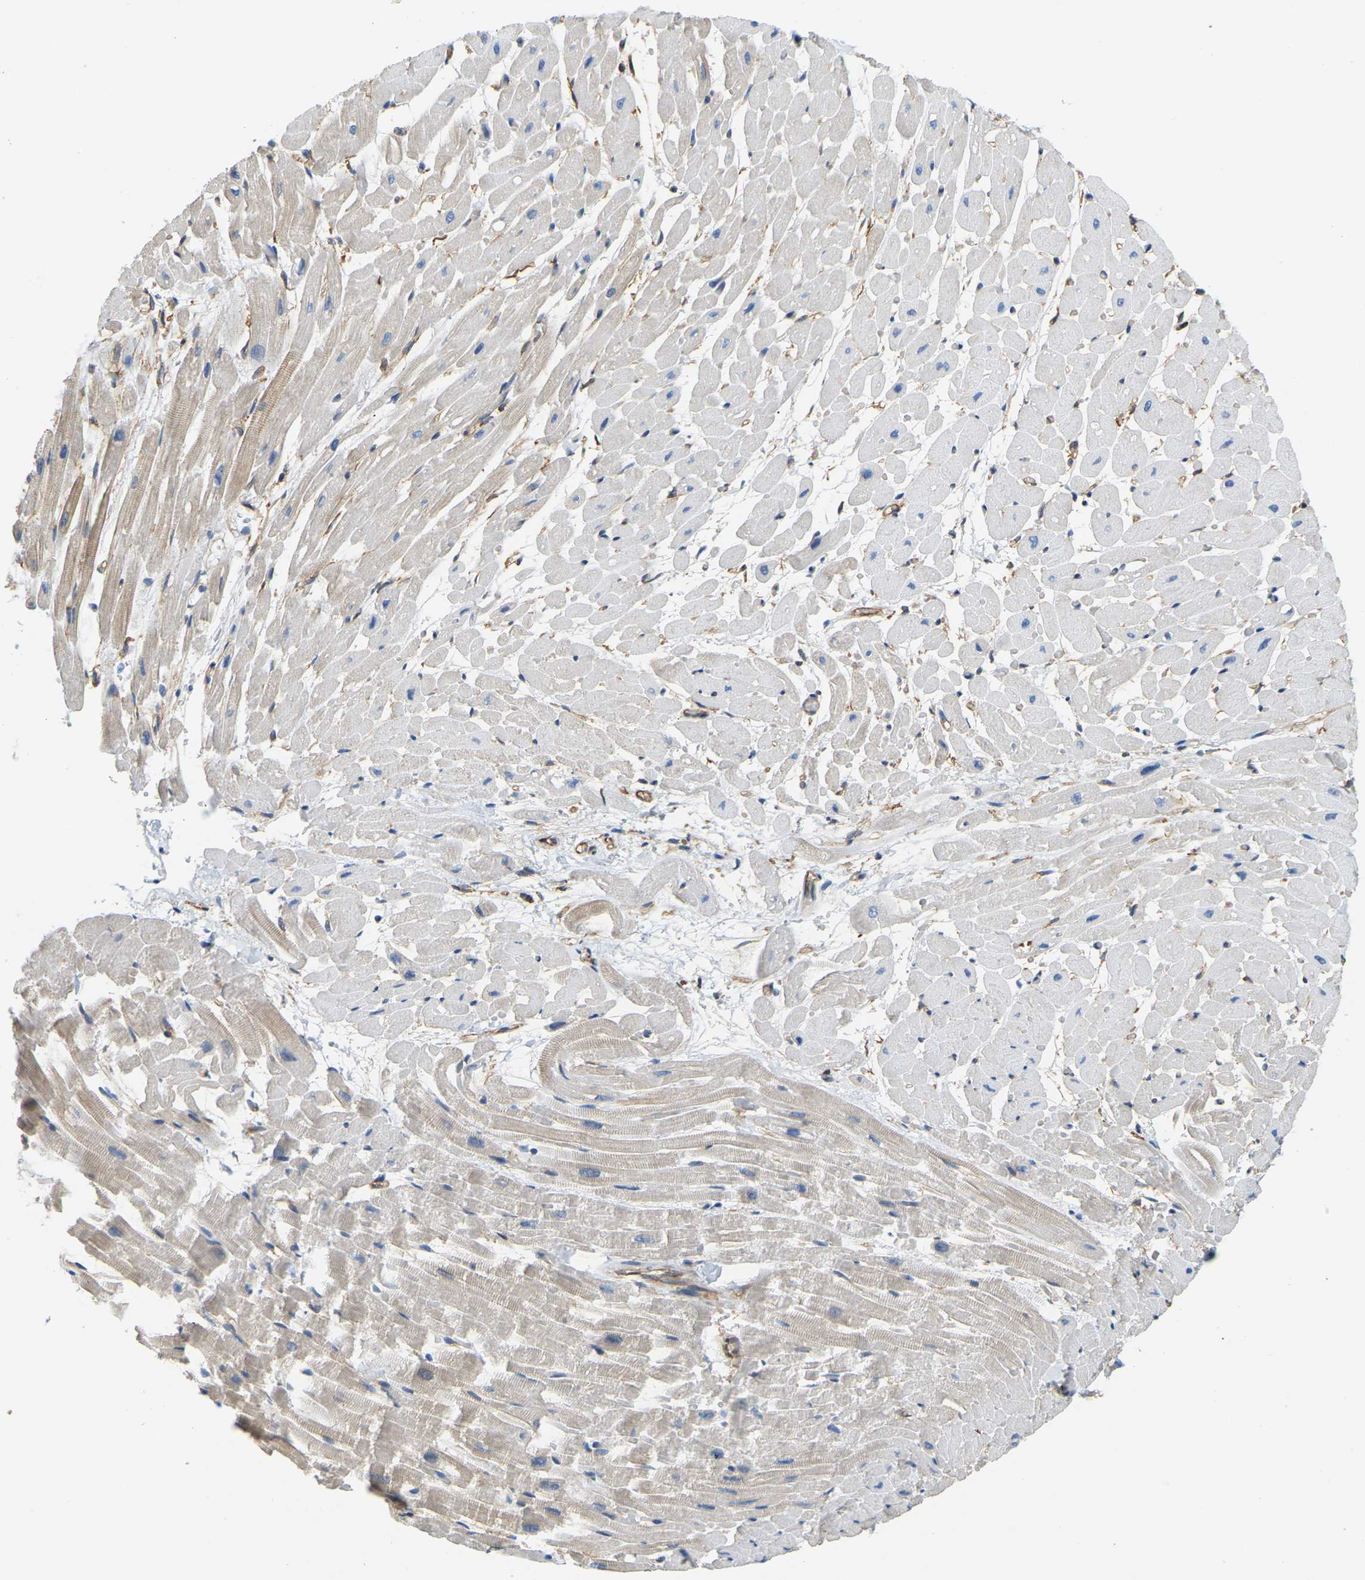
{"staining": {"intensity": "weak", "quantity": ">75%", "location": "cytoplasmic/membranous"}, "tissue": "heart muscle", "cell_type": "Cardiomyocytes", "image_type": "normal", "snomed": [{"axis": "morphology", "description": "Normal tissue, NOS"}, {"axis": "topography", "description": "Heart"}], "caption": "Immunohistochemical staining of unremarkable heart muscle displays weak cytoplasmic/membranous protein expression in about >75% of cardiomyocytes. (Brightfield microscopy of DAB IHC at high magnification).", "gene": "AHNAK", "patient": {"sex": "male", "age": 45}}